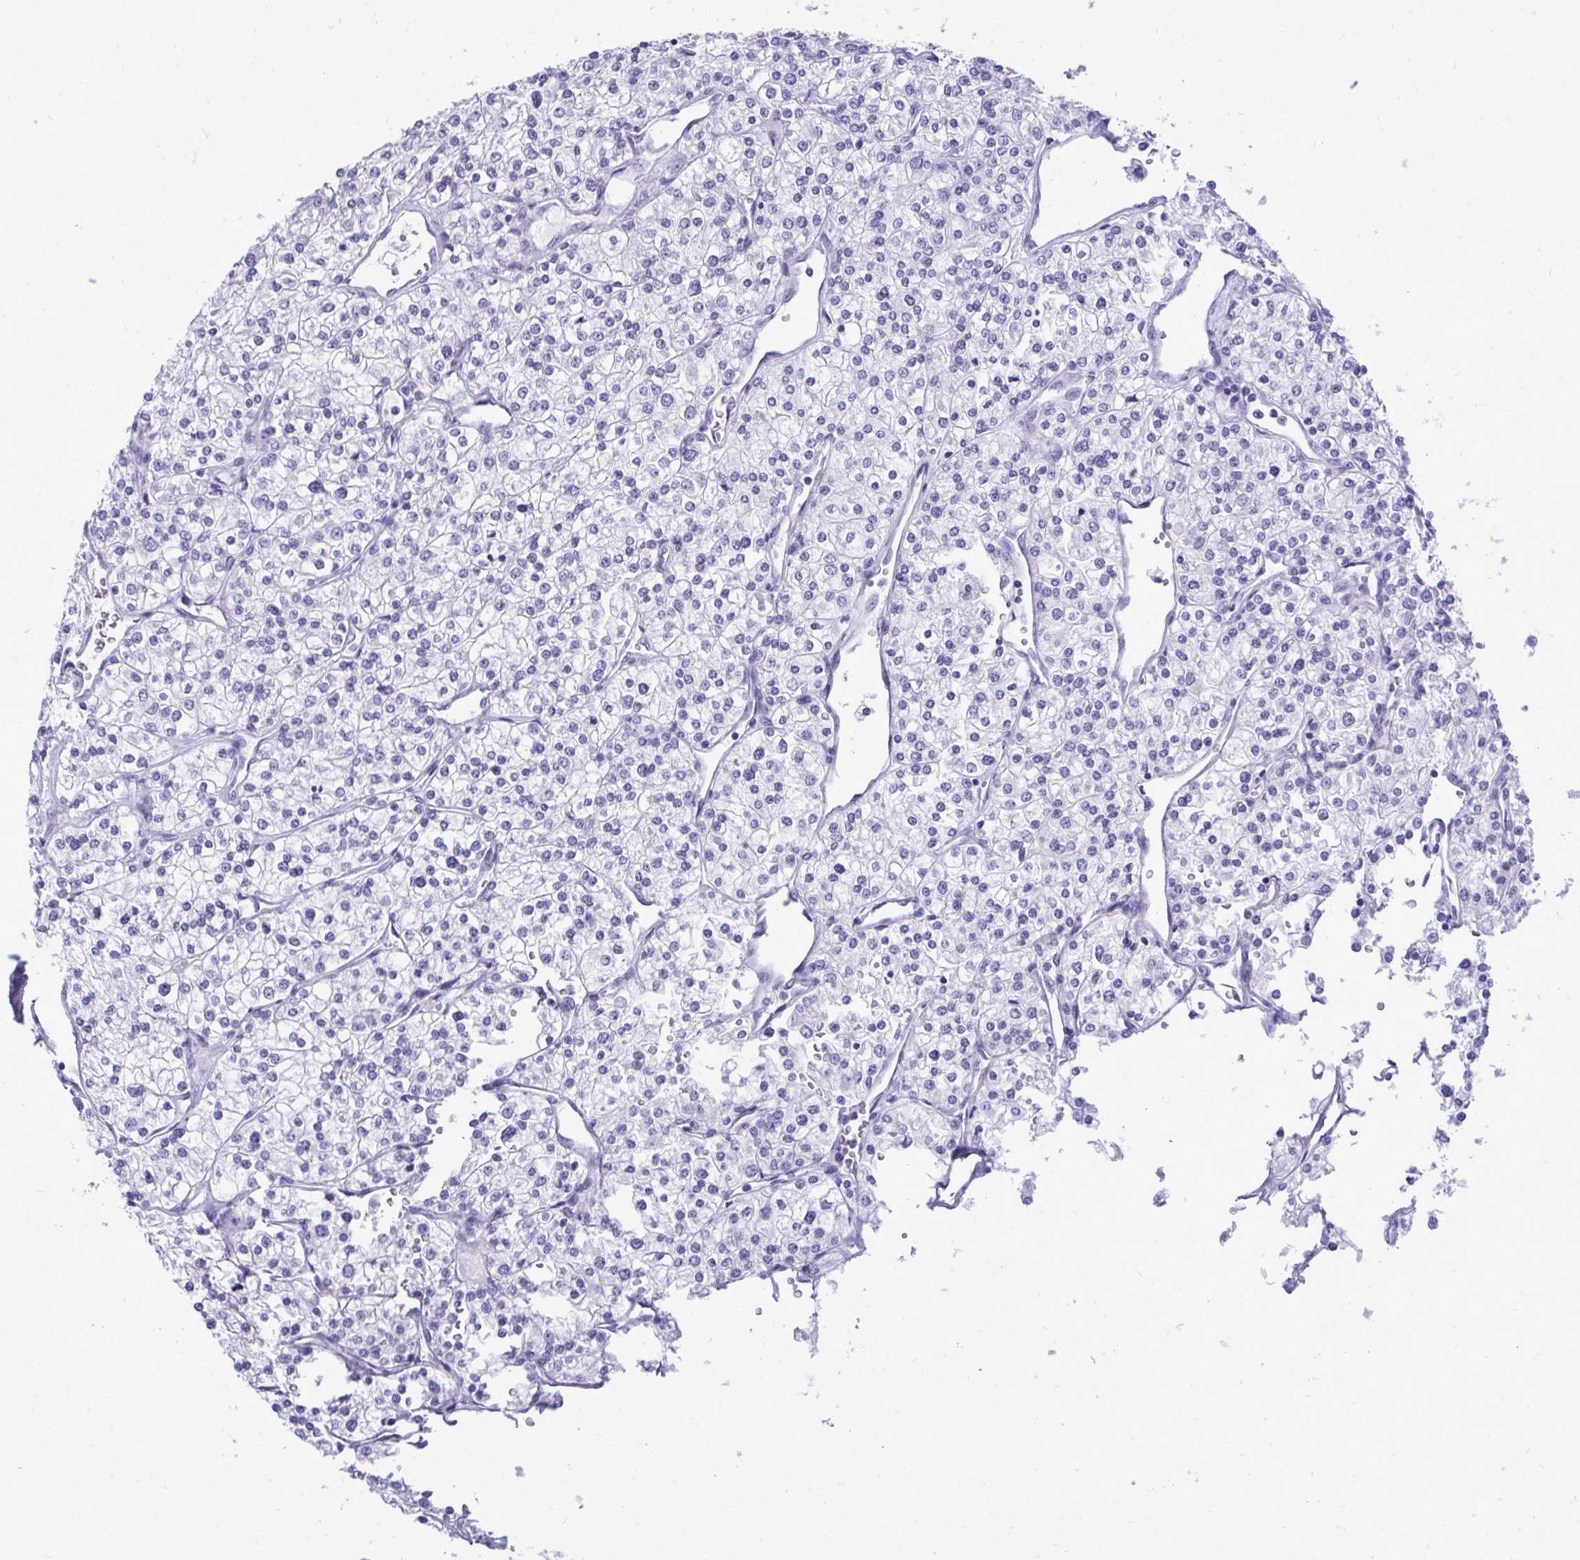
{"staining": {"intensity": "negative", "quantity": "none", "location": "none"}, "tissue": "renal cancer", "cell_type": "Tumor cells", "image_type": "cancer", "snomed": [{"axis": "morphology", "description": "Adenocarcinoma, NOS"}, {"axis": "topography", "description": "Kidney"}], "caption": "Immunohistochemical staining of renal cancer (adenocarcinoma) demonstrates no significant positivity in tumor cells.", "gene": "PRM2", "patient": {"sex": "male", "age": 80}}